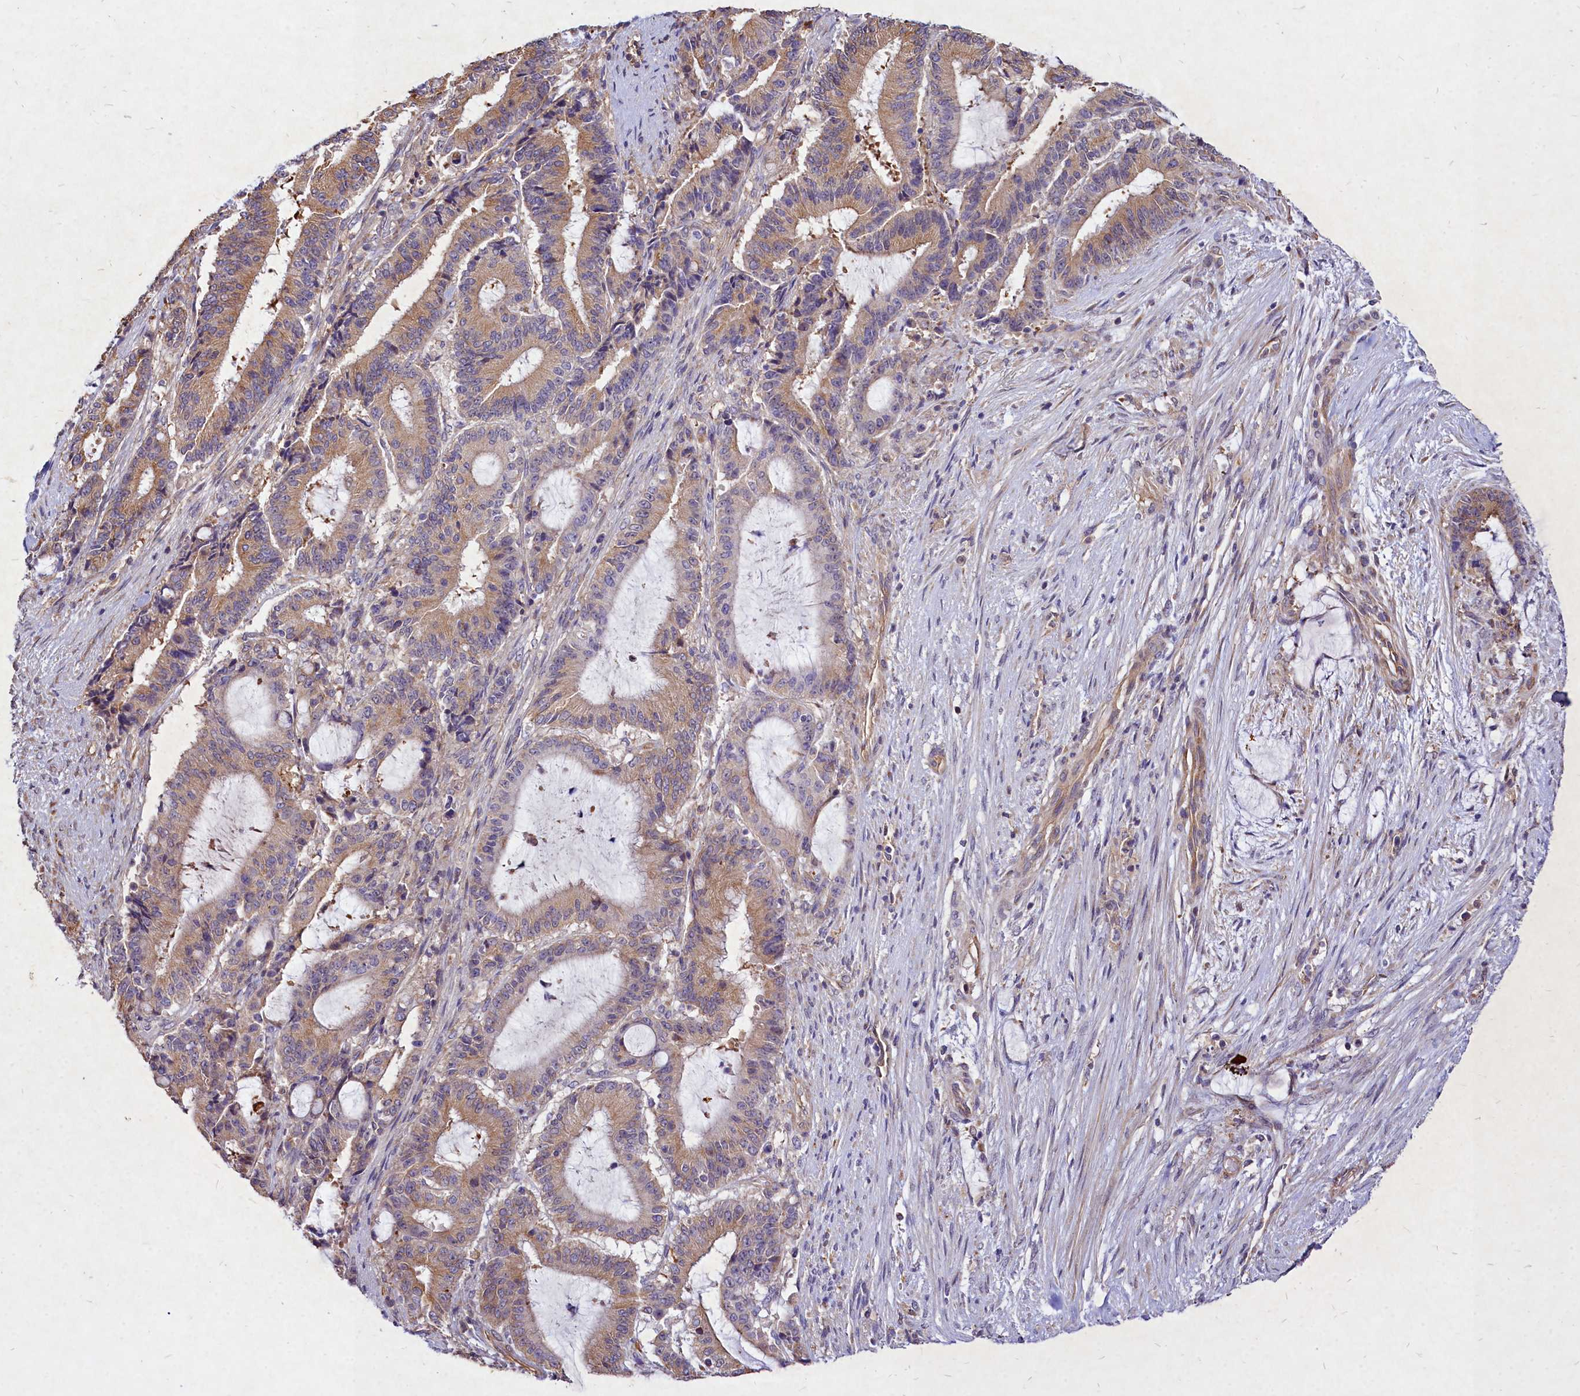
{"staining": {"intensity": "moderate", "quantity": ">75%", "location": "cytoplasmic/membranous"}, "tissue": "liver cancer", "cell_type": "Tumor cells", "image_type": "cancer", "snomed": [{"axis": "morphology", "description": "Normal tissue, NOS"}, {"axis": "morphology", "description": "Cholangiocarcinoma"}, {"axis": "topography", "description": "Liver"}, {"axis": "topography", "description": "Peripheral nerve tissue"}], "caption": "High-power microscopy captured an immunohistochemistry (IHC) image of liver cancer, revealing moderate cytoplasmic/membranous expression in about >75% of tumor cells. (DAB IHC, brown staining for protein, blue staining for nuclei).", "gene": "SKA1", "patient": {"sex": "female", "age": 73}}